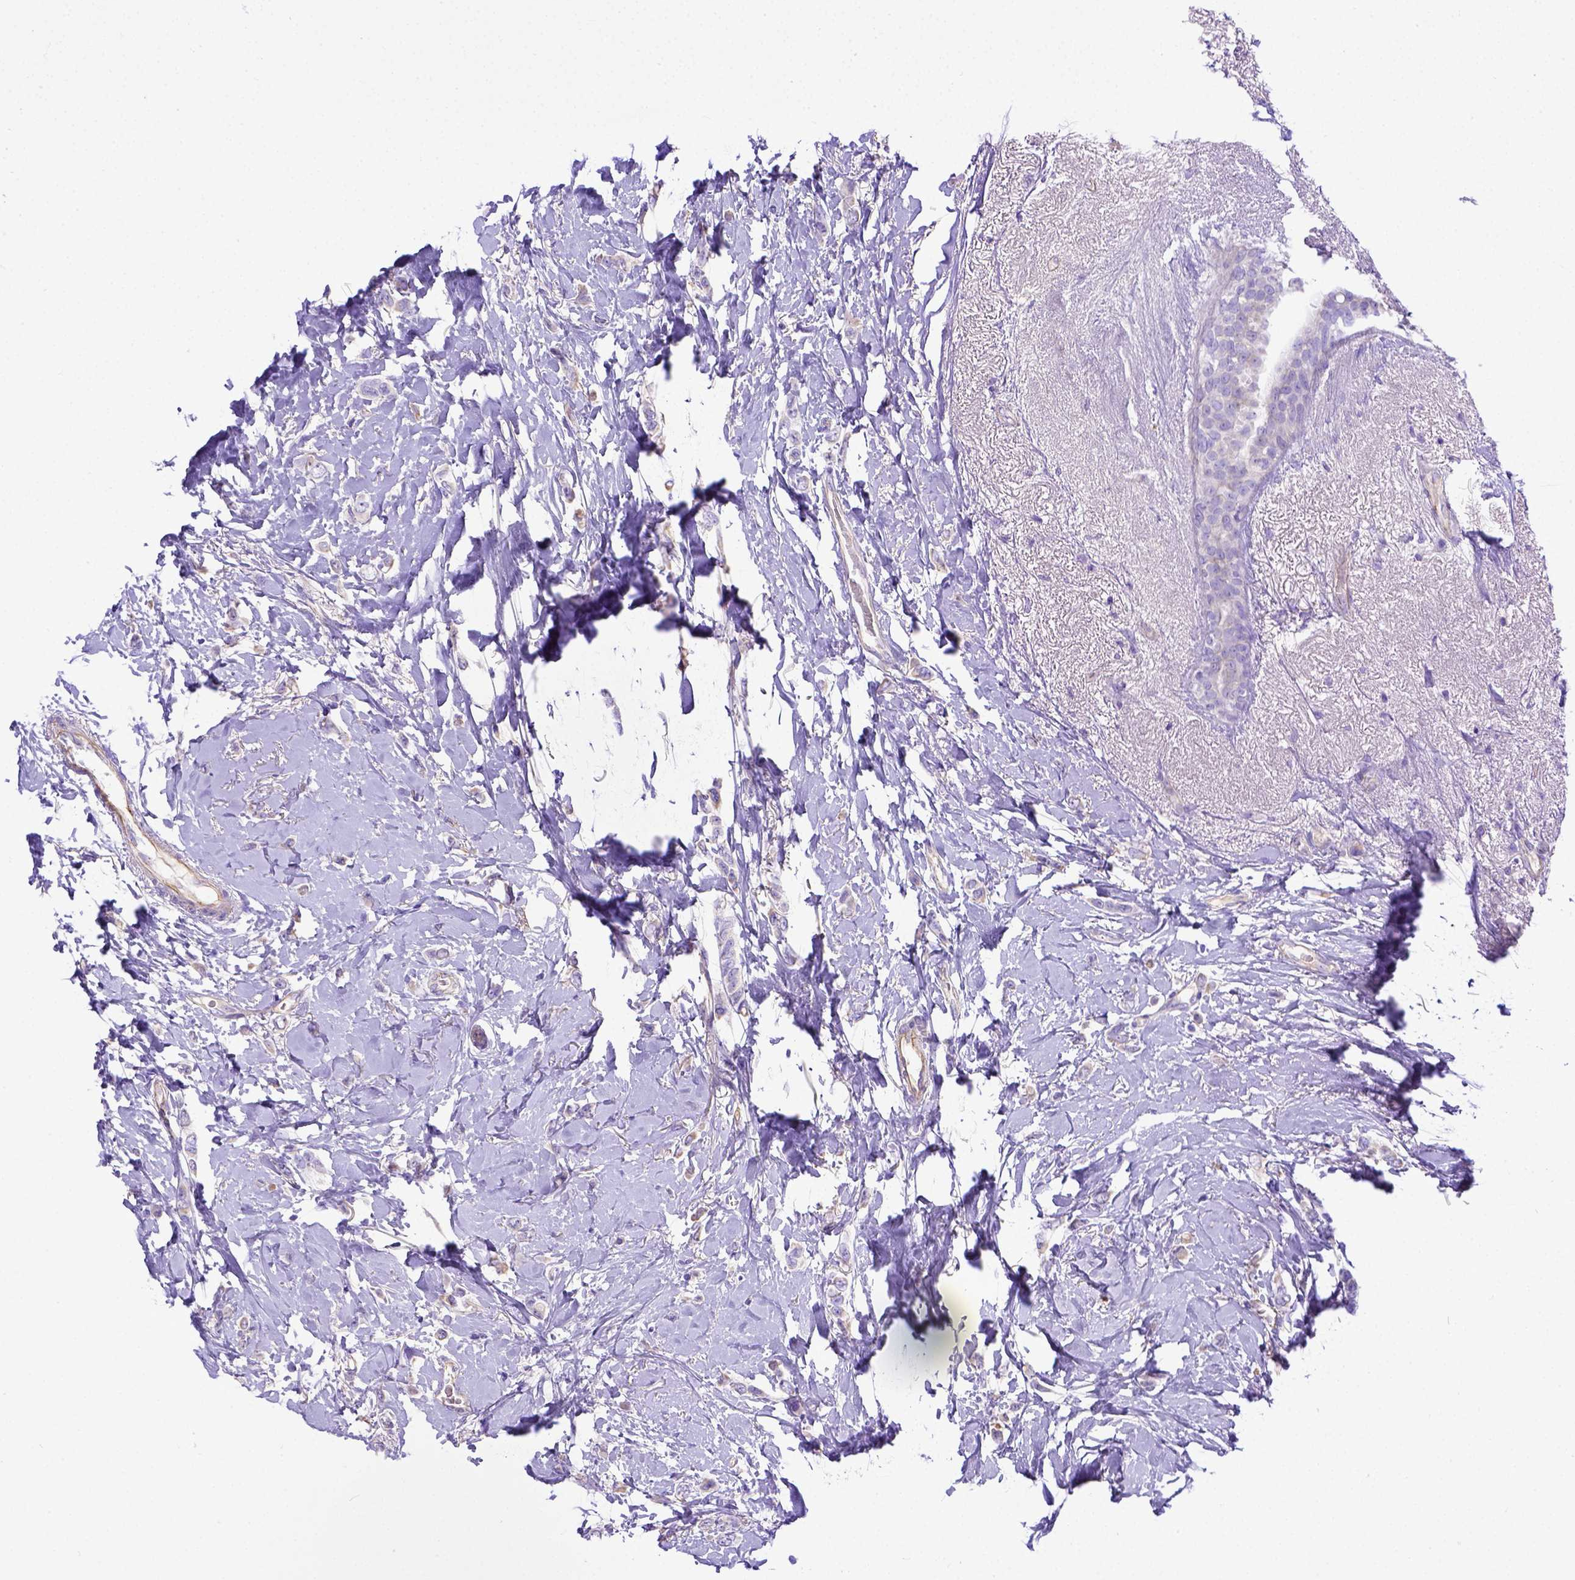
{"staining": {"intensity": "negative", "quantity": "none", "location": "none"}, "tissue": "breast cancer", "cell_type": "Tumor cells", "image_type": "cancer", "snomed": [{"axis": "morphology", "description": "Lobular carcinoma"}, {"axis": "topography", "description": "Breast"}], "caption": "This is an immunohistochemistry micrograph of human breast lobular carcinoma. There is no expression in tumor cells.", "gene": "LRRC18", "patient": {"sex": "female", "age": 66}}